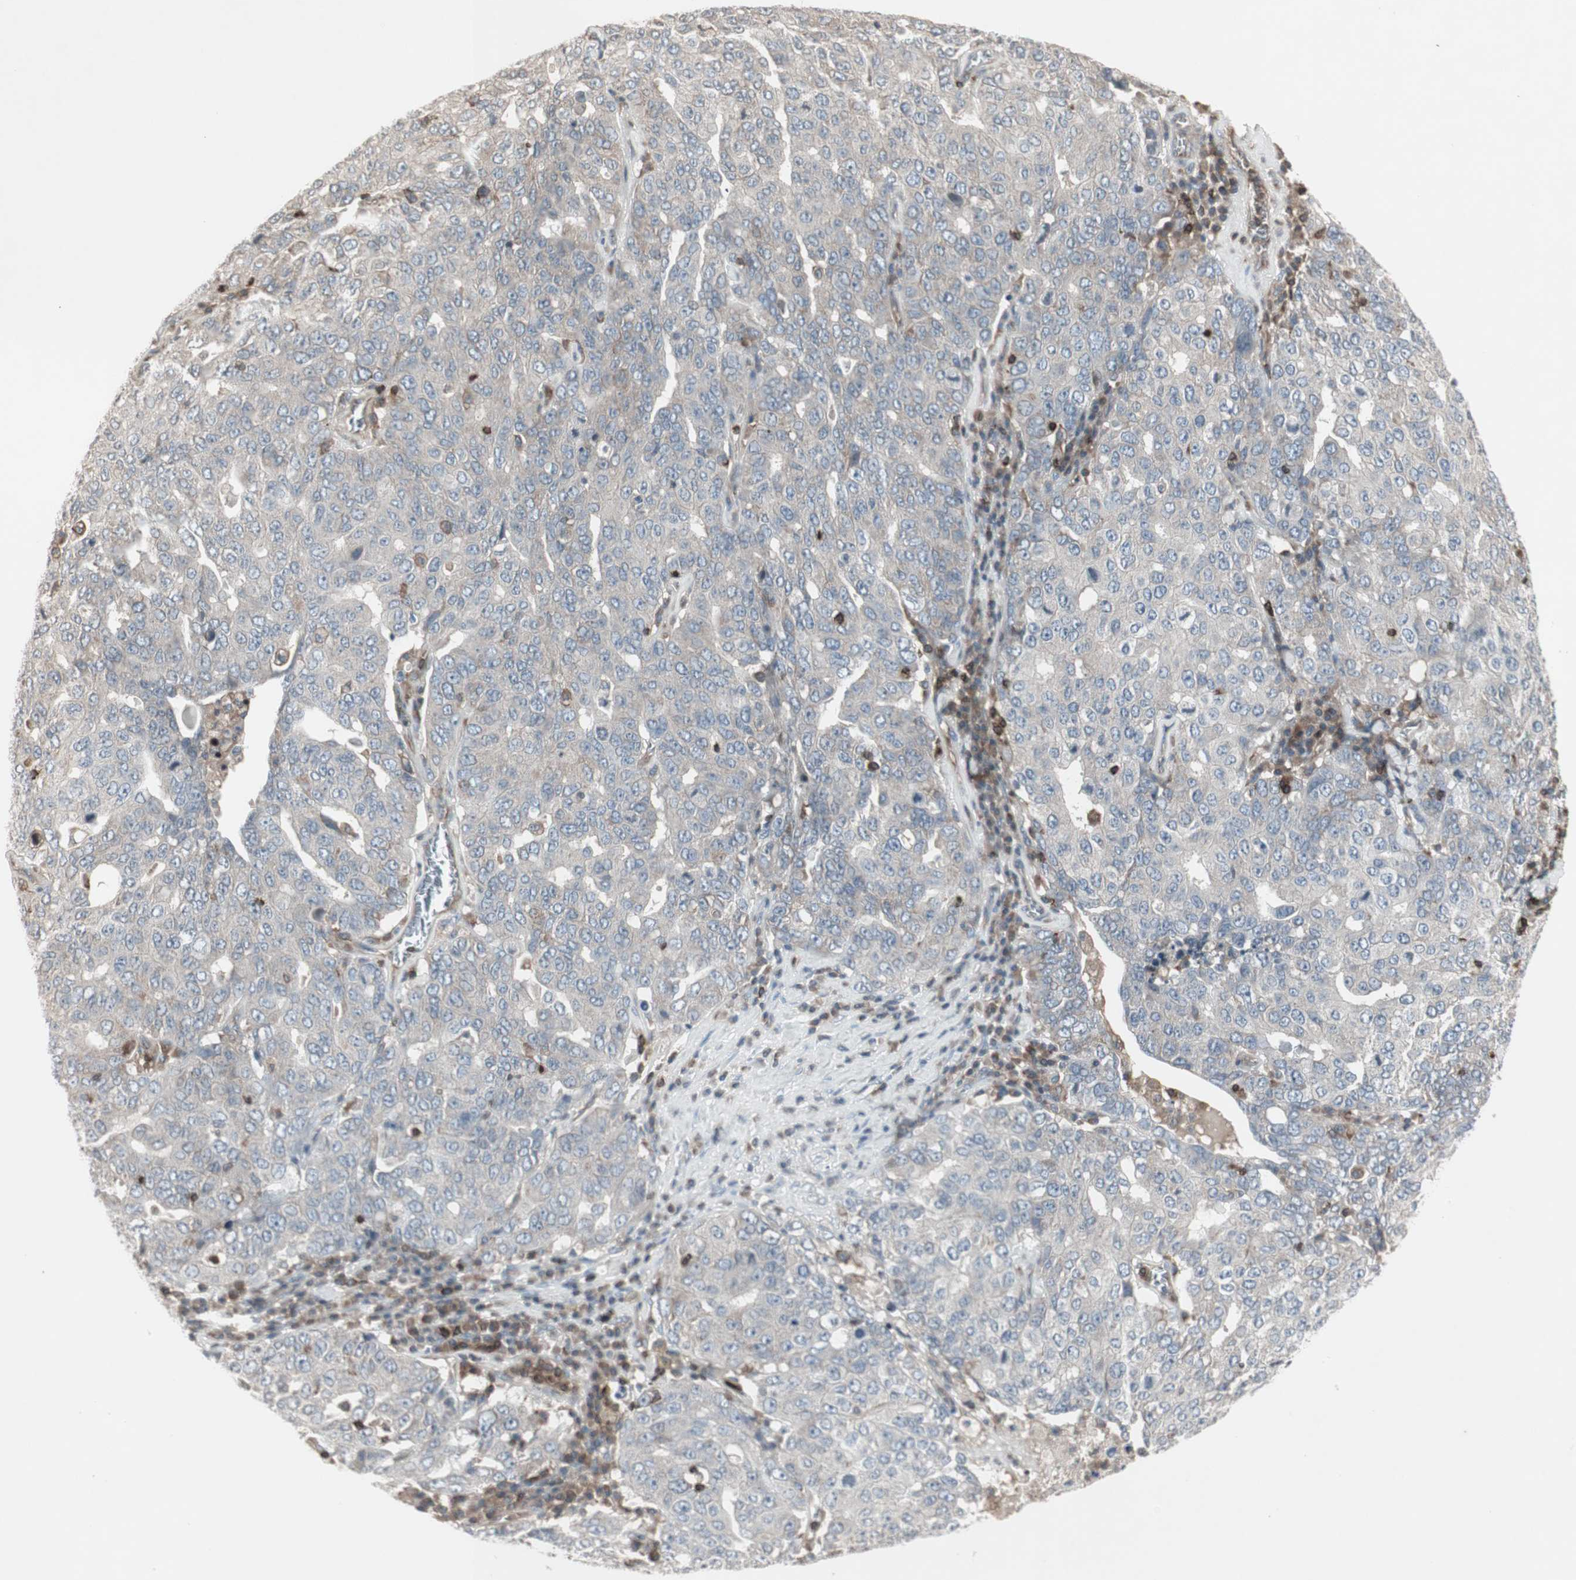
{"staining": {"intensity": "weak", "quantity": ">75%", "location": "cytoplasmic/membranous"}, "tissue": "ovarian cancer", "cell_type": "Tumor cells", "image_type": "cancer", "snomed": [{"axis": "morphology", "description": "Carcinoma, endometroid"}, {"axis": "topography", "description": "Ovary"}], "caption": "Protein staining reveals weak cytoplasmic/membranous positivity in approximately >75% of tumor cells in ovarian cancer.", "gene": "ARHGEF1", "patient": {"sex": "female", "age": 62}}